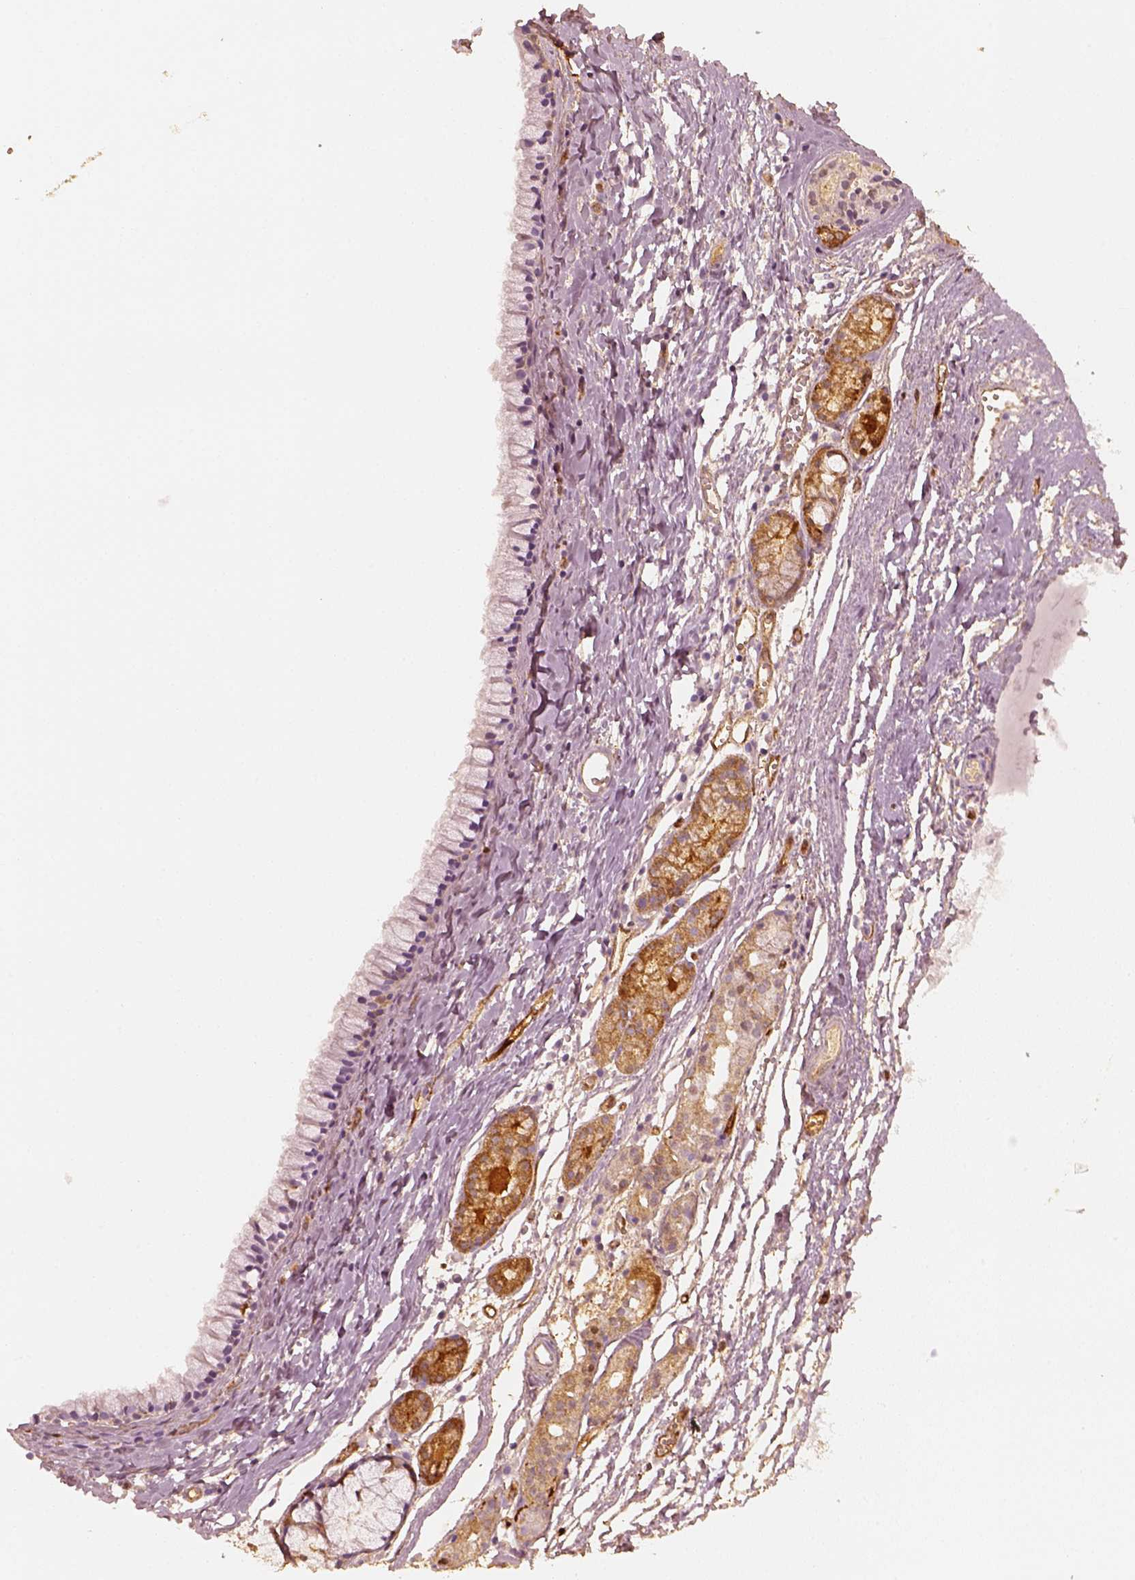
{"staining": {"intensity": "weak", "quantity": "<25%", "location": "cytoplasmic/membranous"}, "tissue": "nasopharynx", "cell_type": "Respiratory epithelial cells", "image_type": "normal", "snomed": [{"axis": "morphology", "description": "Normal tissue, NOS"}, {"axis": "topography", "description": "Nasopharynx"}], "caption": "This is an immunohistochemistry micrograph of unremarkable human nasopharynx. There is no positivity in respiratory epithelial cells.", "gene": "FSCN1", "patient": {"sex": "male", "age": 83}}